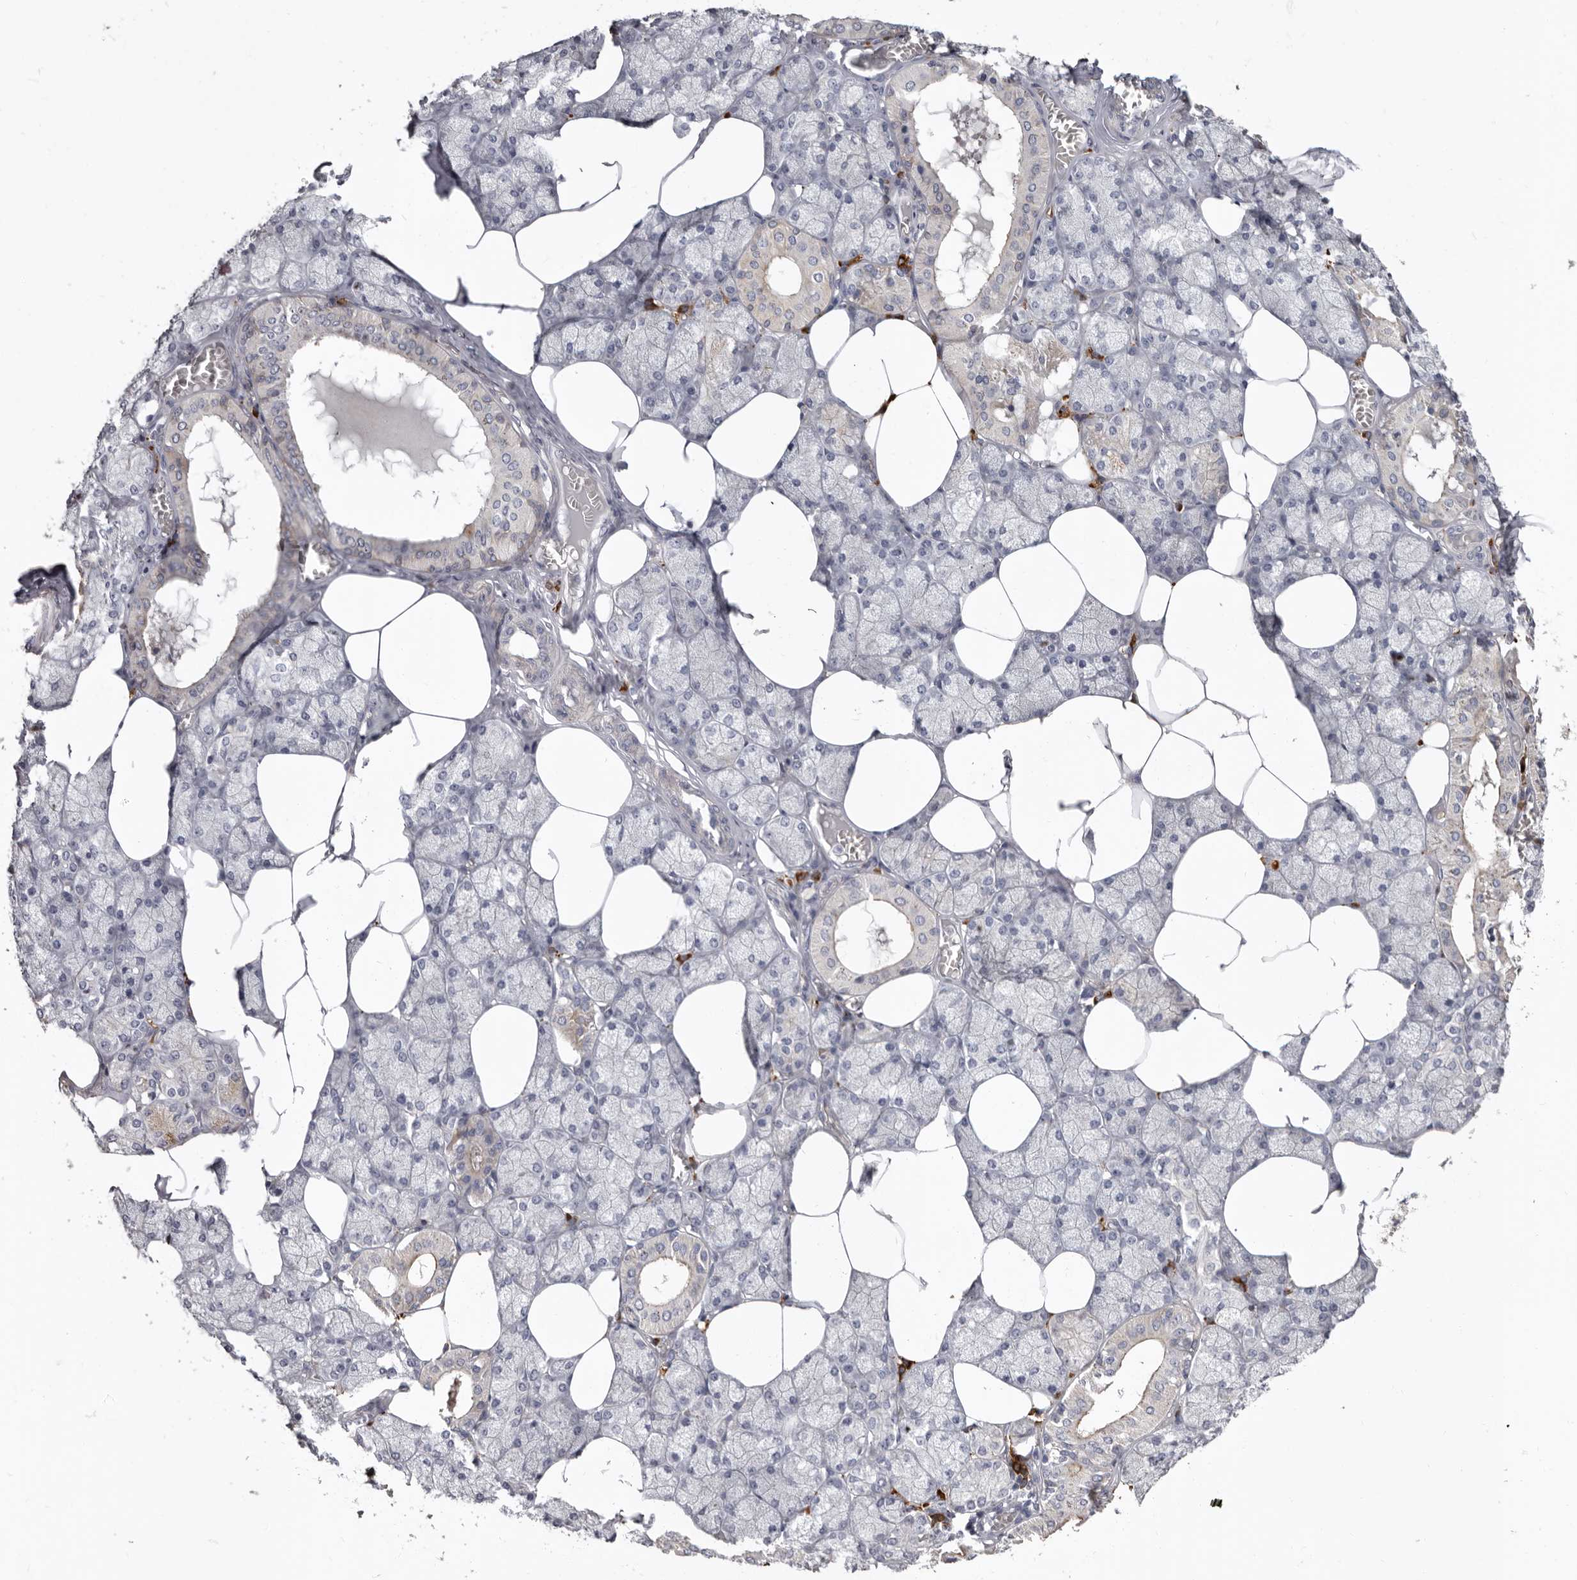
{"staining": {"intensity": "weak", "quantity": "<25%", "location": "cytoplasmic/membranous"}, "tissue": "salivary gland", "cell_type": "Glandular cells", "image_type": "normal", "snomed": [{"axis": "morphology", "description": "Normal tissue, NOS"}, {"axis": "topography", "description": "Salivary gland"}], "caption": "DAB (3,3'-diaminobenzidine) immunohistochemical staining of benign human salivary gland exhibits no significant positivity in glandular cells. (DAB immunohistochemistry (IHC) visualized using brightfield microscopy, high magnification).", "gene": "SPTA1", "patient": {"sex": "male", "age": 62}}